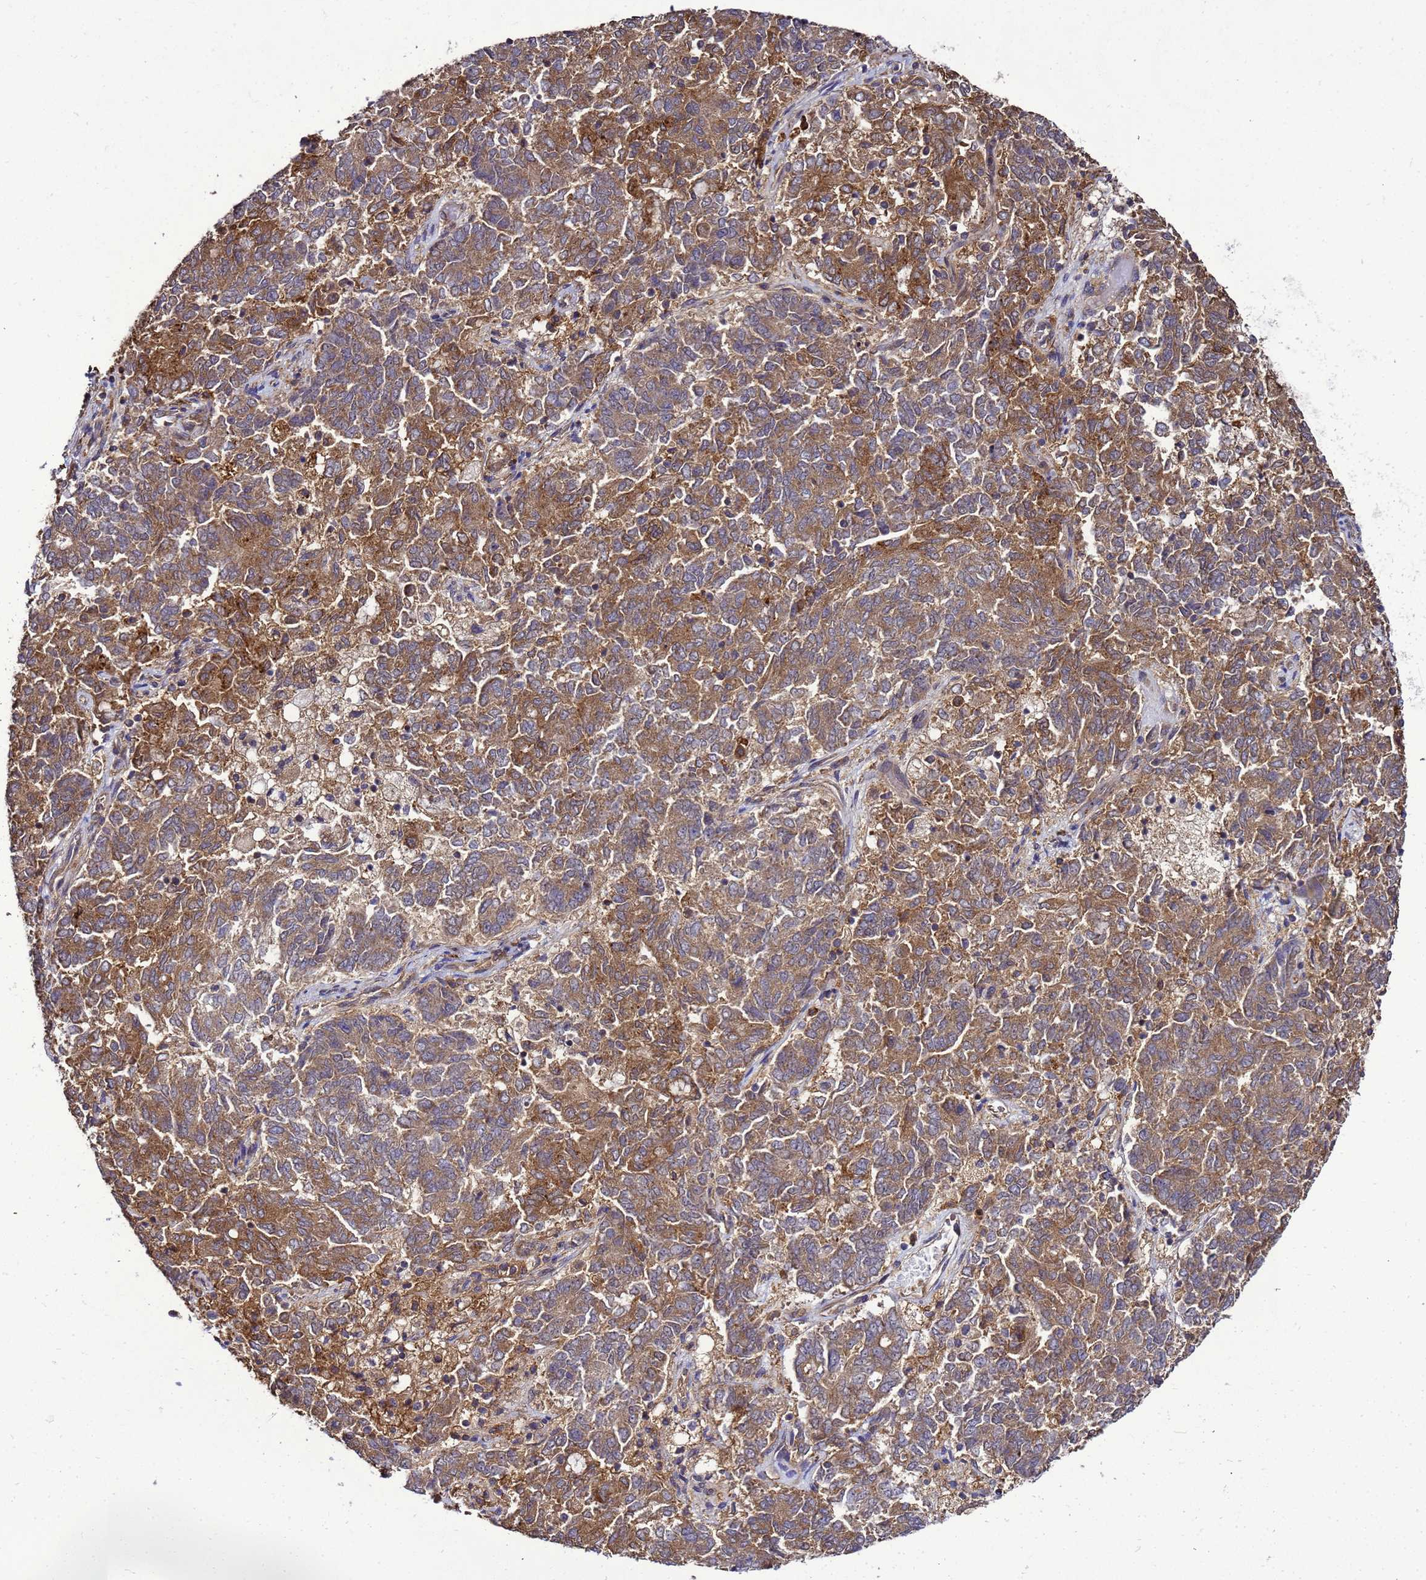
{"staining": {"intensity": "strong", "quantity": ">75%", "location": "cytoplasmic/membranous"}, "tissue": "endometrial cancer", "cell_type": "Tumor cells", "image_type": "cancer", "snomed": [{"axis": "morphology", "description": "Adenocarcinoma, NOS"}, {"axis": "topography", "description": "Endometrium"}], "caption": "Tumor cells display high levels of strong cytoplasmic/membranous positivity in approximately >75% of cells in adenocarcinoma (endometrial).", "gene": "TRABD", "patient": {"sex": "female", "age": 80}}